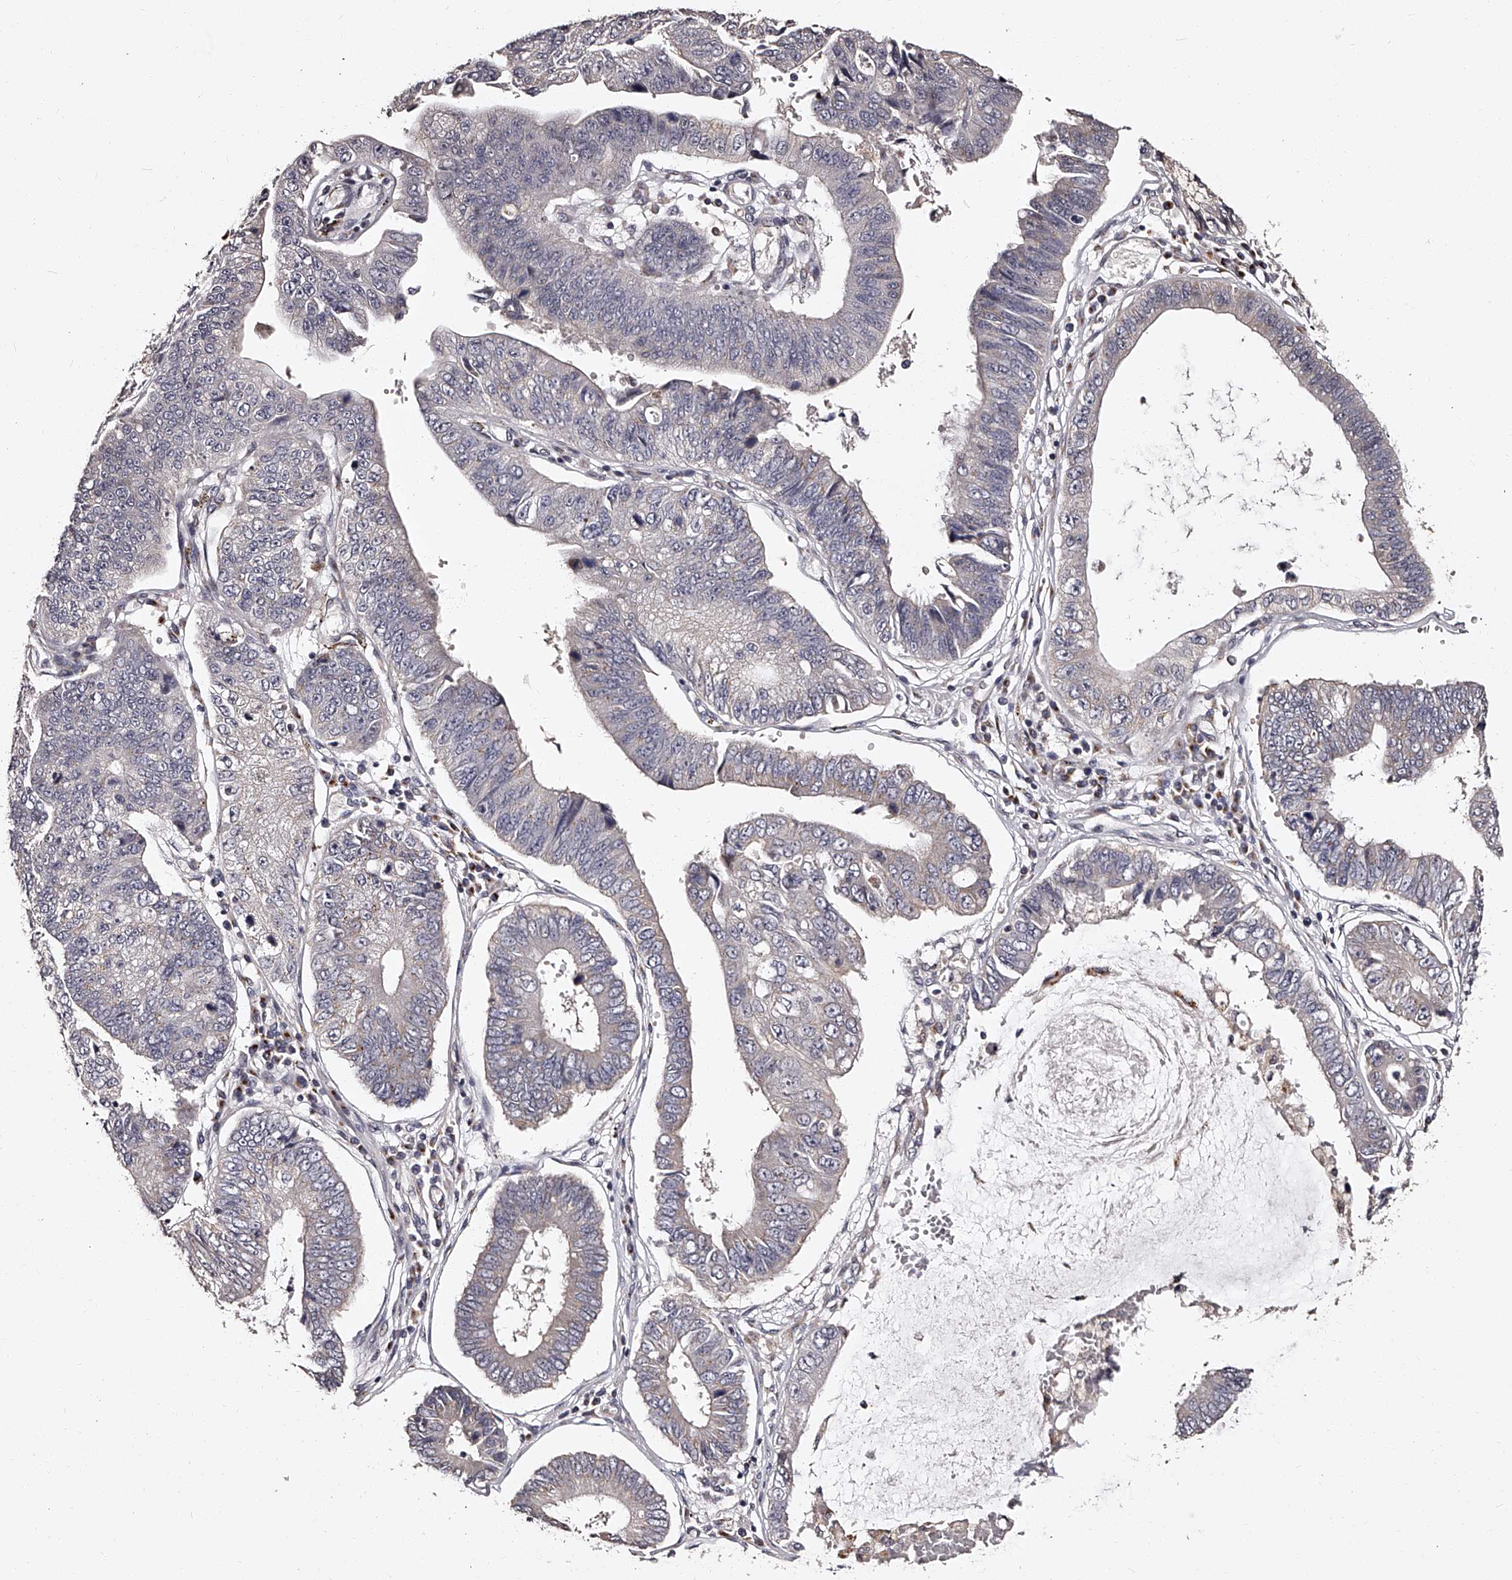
{"staining": {"intensity": "negative", "quantity": "none", "location": "none"}, "tissue": "stomach cancer", "cell_type": "Tumor cells", "image_type": "cancer", "snomed": [{"axis": "morphology", "description": "Adenocarcinoma, NOS"}, {"axis": "topography", "description": "Stomach"}], "caption": "Tumor cells are negative for brown protein staining in stomach cancer (adenocarcinoma).", "gene": "RSC1A1", "patient": {"sex": "male", "age": 59}}